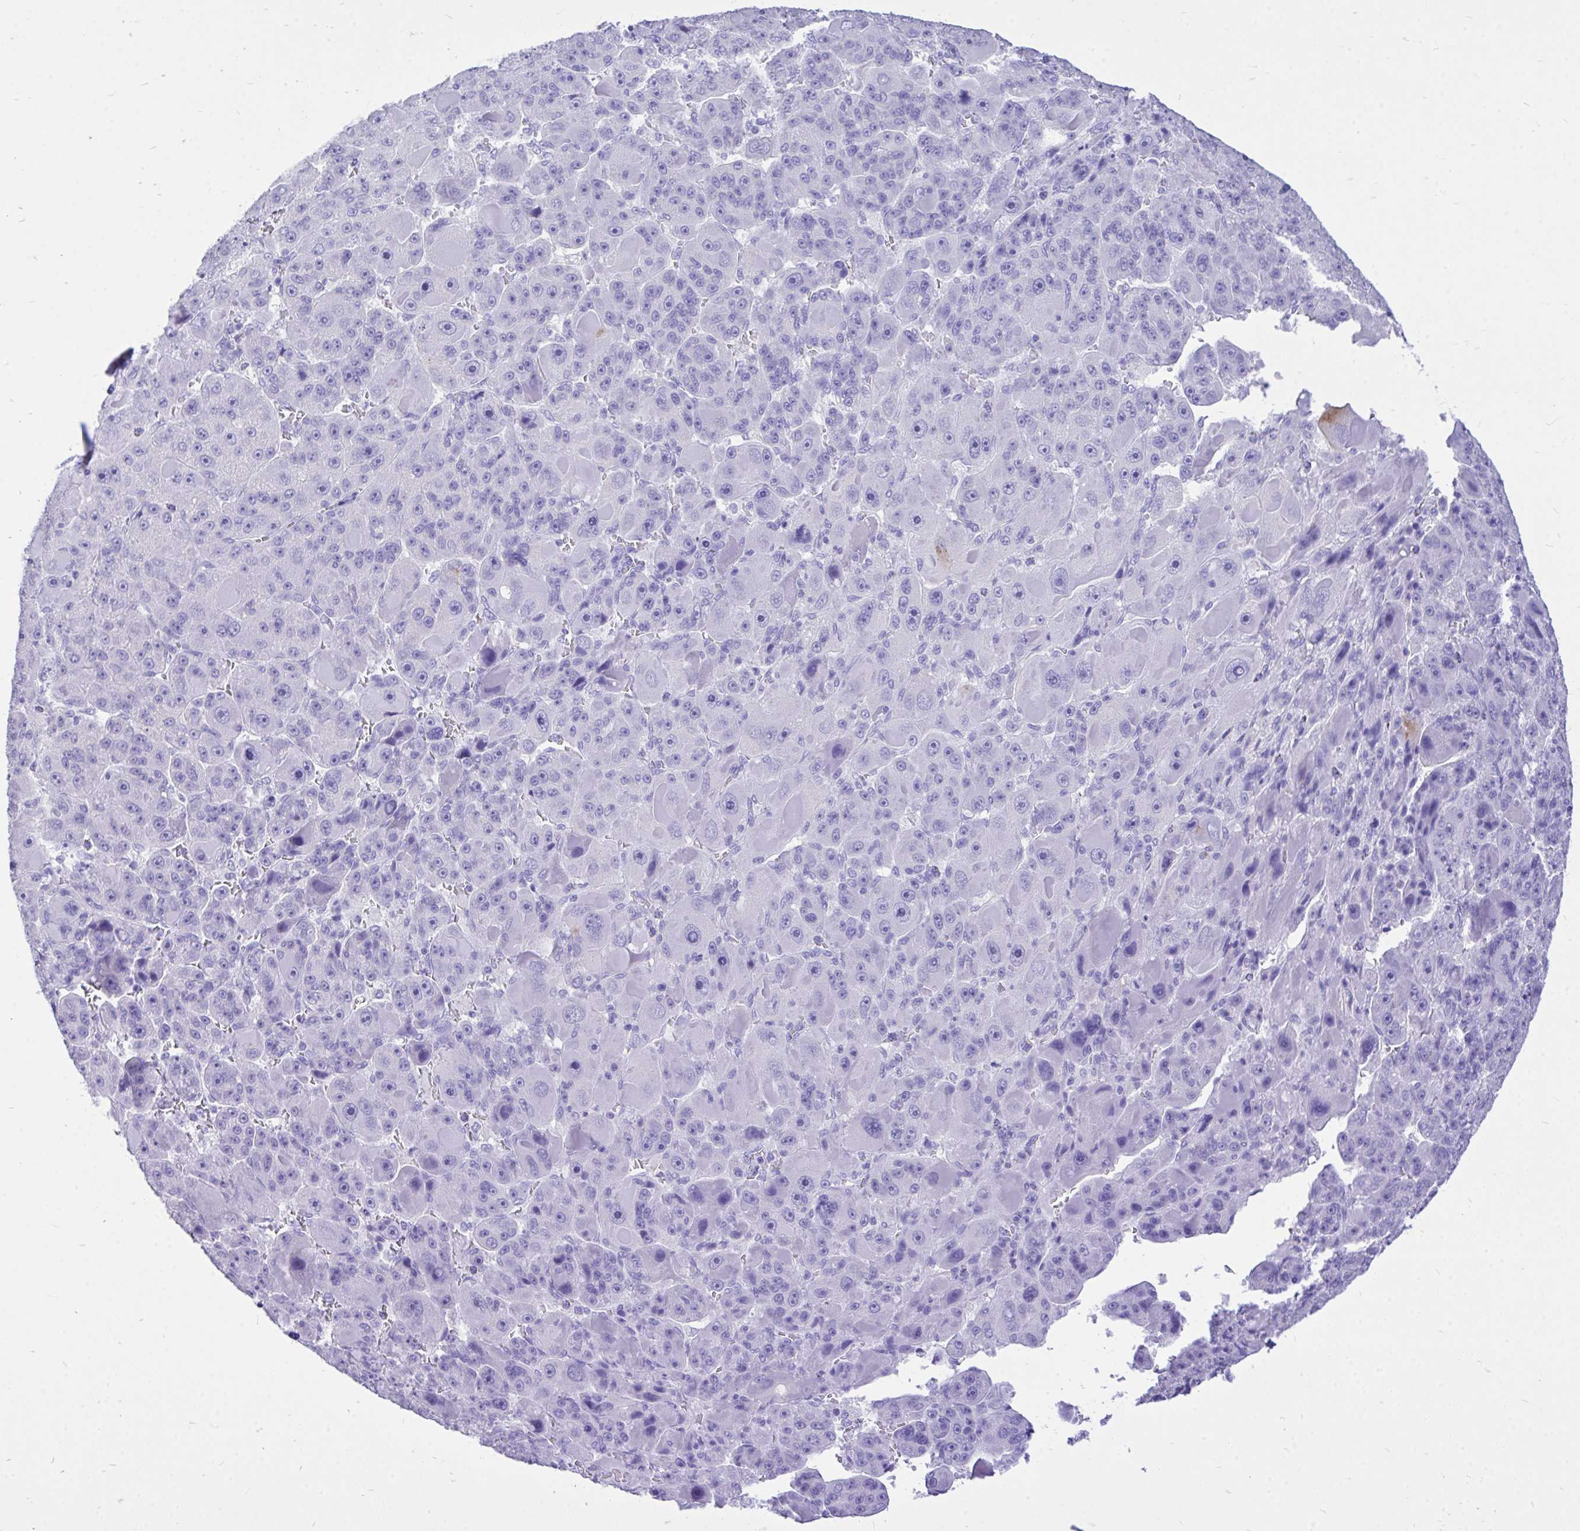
{"staining": {"intensity": "negative", "quantity": "none", "location": "none"}, "tissue": "liver cancer", "cell_type": "Tumor cells", "image_type": "cancer", "snomed": [{"axis": "morphology", "description": "Carcinoma, Hepatocellular, NOS"}, {"axis": "topography", "description": "Liver"}], "caption": "The IHC image has no significant positivity in tumor cells of liver cancer (hepatocellular carcinoma) tissue.", "gene": "MON1A", "patient": {"sex": "male", "age": 76}}